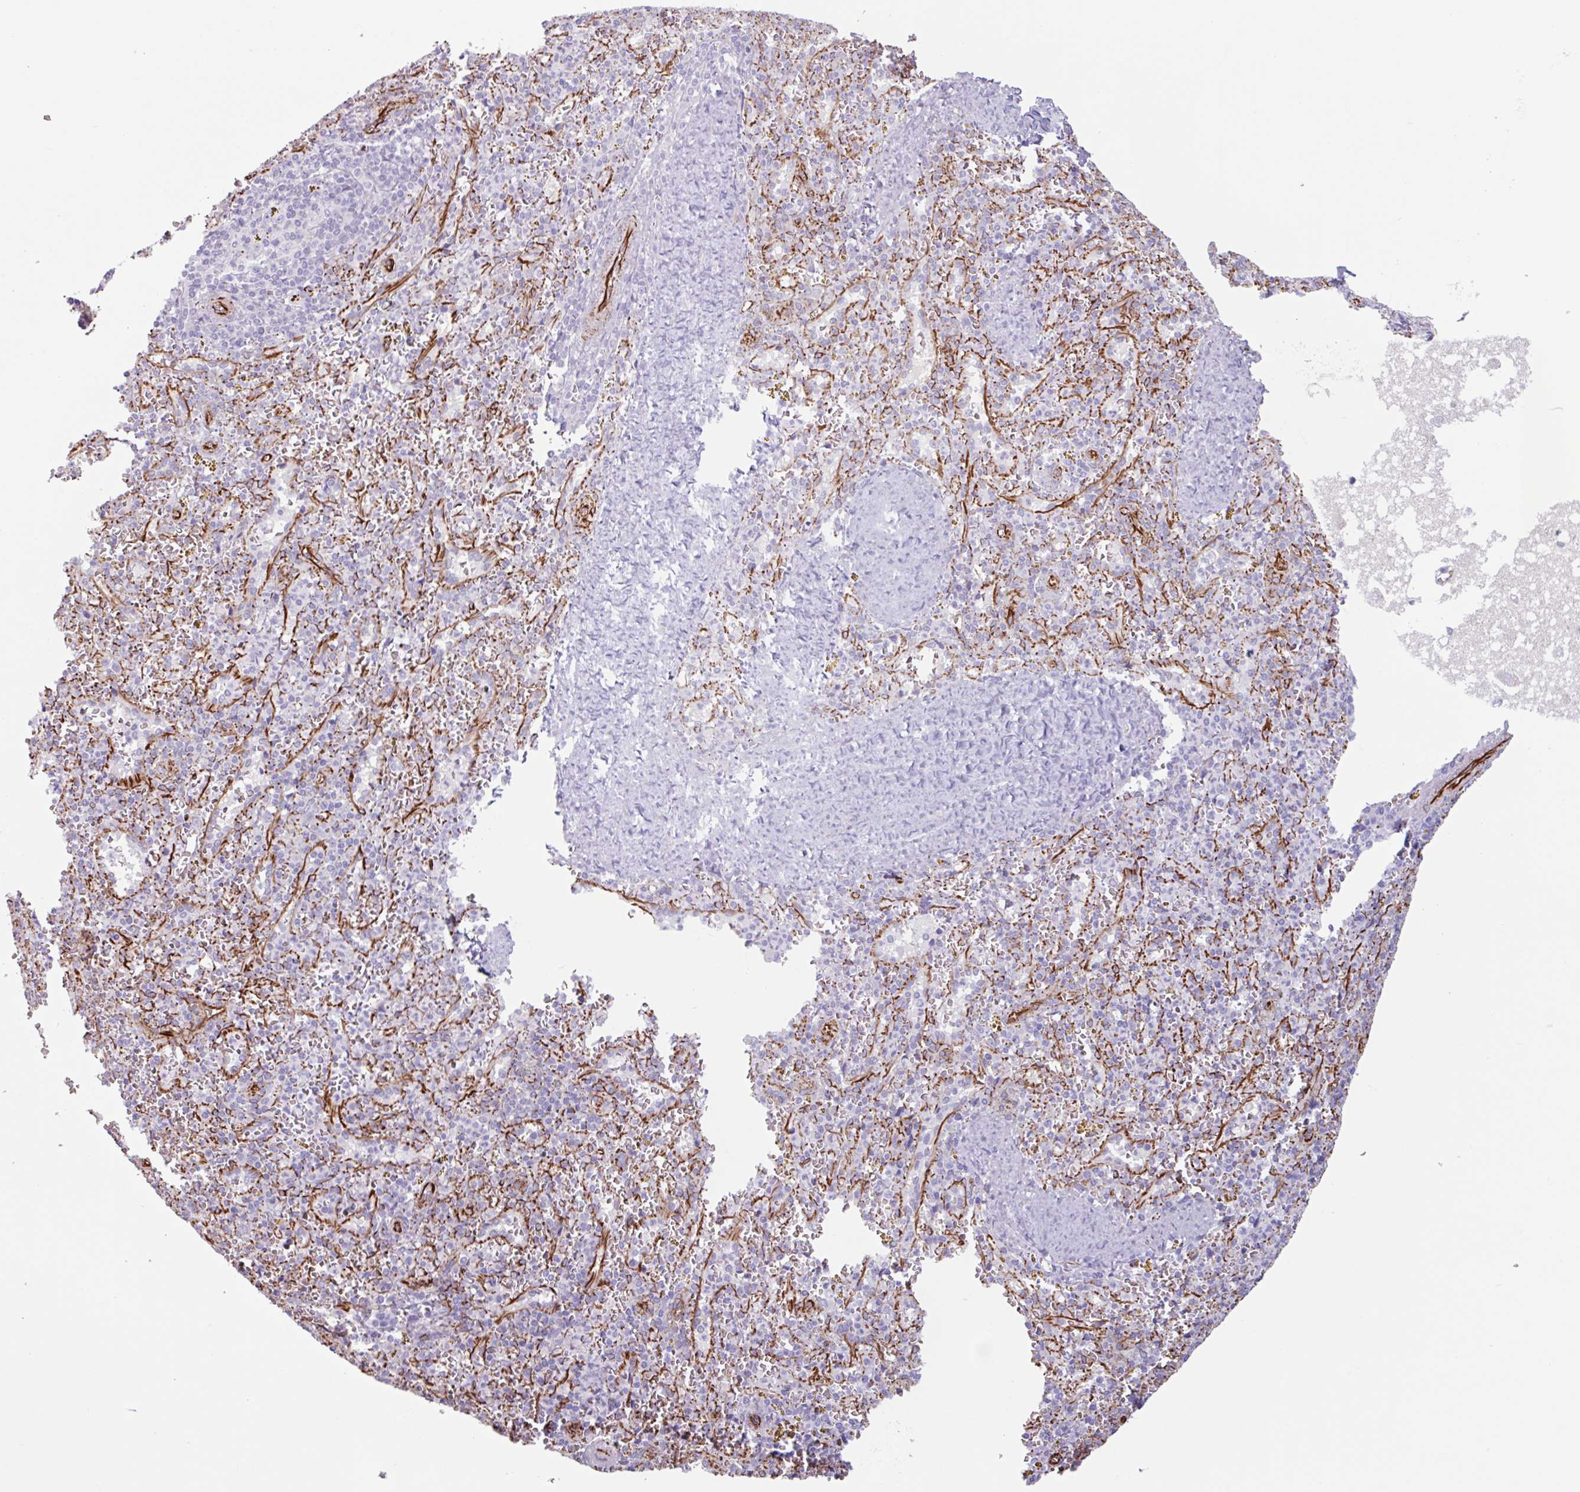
{"staining": {"intensity": "negative", "quantity": "none", "location": "none"}, "tissue": "spleen", "cell_type": "Cells in red pulp", "image_type": "normal", "snomed": [{"axis": "morphology", "description": "Normal tissue, NOS"}, {"axis": "topography", "description": "Spleen"}], "caption": "The image shows no significant staining in cells in red pulp of spleen. (Brightfield microscopy of DAB (3,3'-diaminobenzidine) immunohistochemistry at high magnification).", "gene": "BTD", "patient": {"sex": "male", "age": 57}}